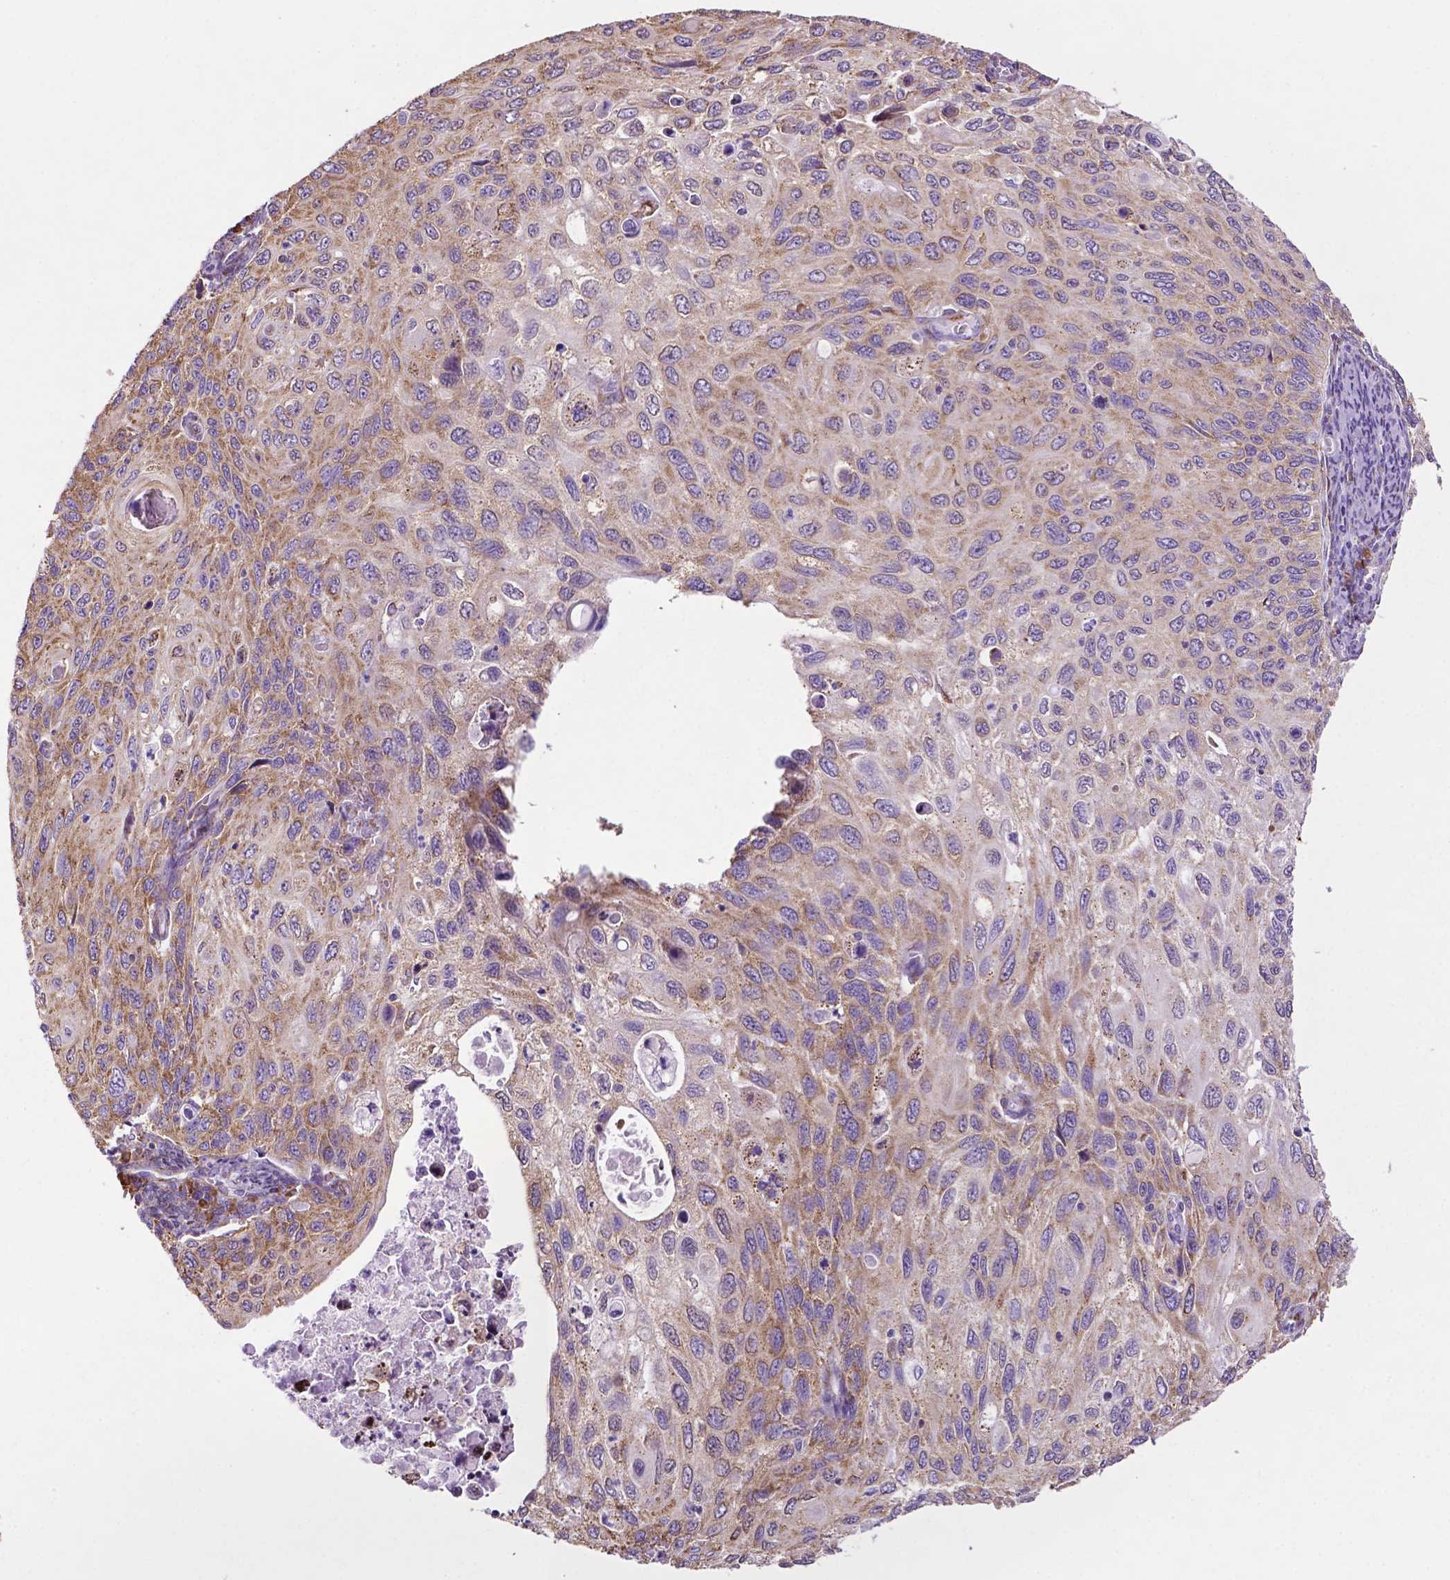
{"staining": {"intensity": "moderate", "quantity": "25%-75%", "location": "cytoplasmic/membranous"}, "tissue": "cervical cancer", "cell_type": "Tumor cells", "image_type": "cancer", "snomed": [{"axis": "morphology", "description": "Squamous cell carcinoma, NOS"}, {"axis": "topography", "description": "Cervix"}], "caption": "Human cervical cancer stained with a brown dye reveals moderate cytoplasmic/membranous positive positivity in about 25%-75% of tumor cells.", "gene": "RPL29", "patient": {"sex": "female", "age": 70}}